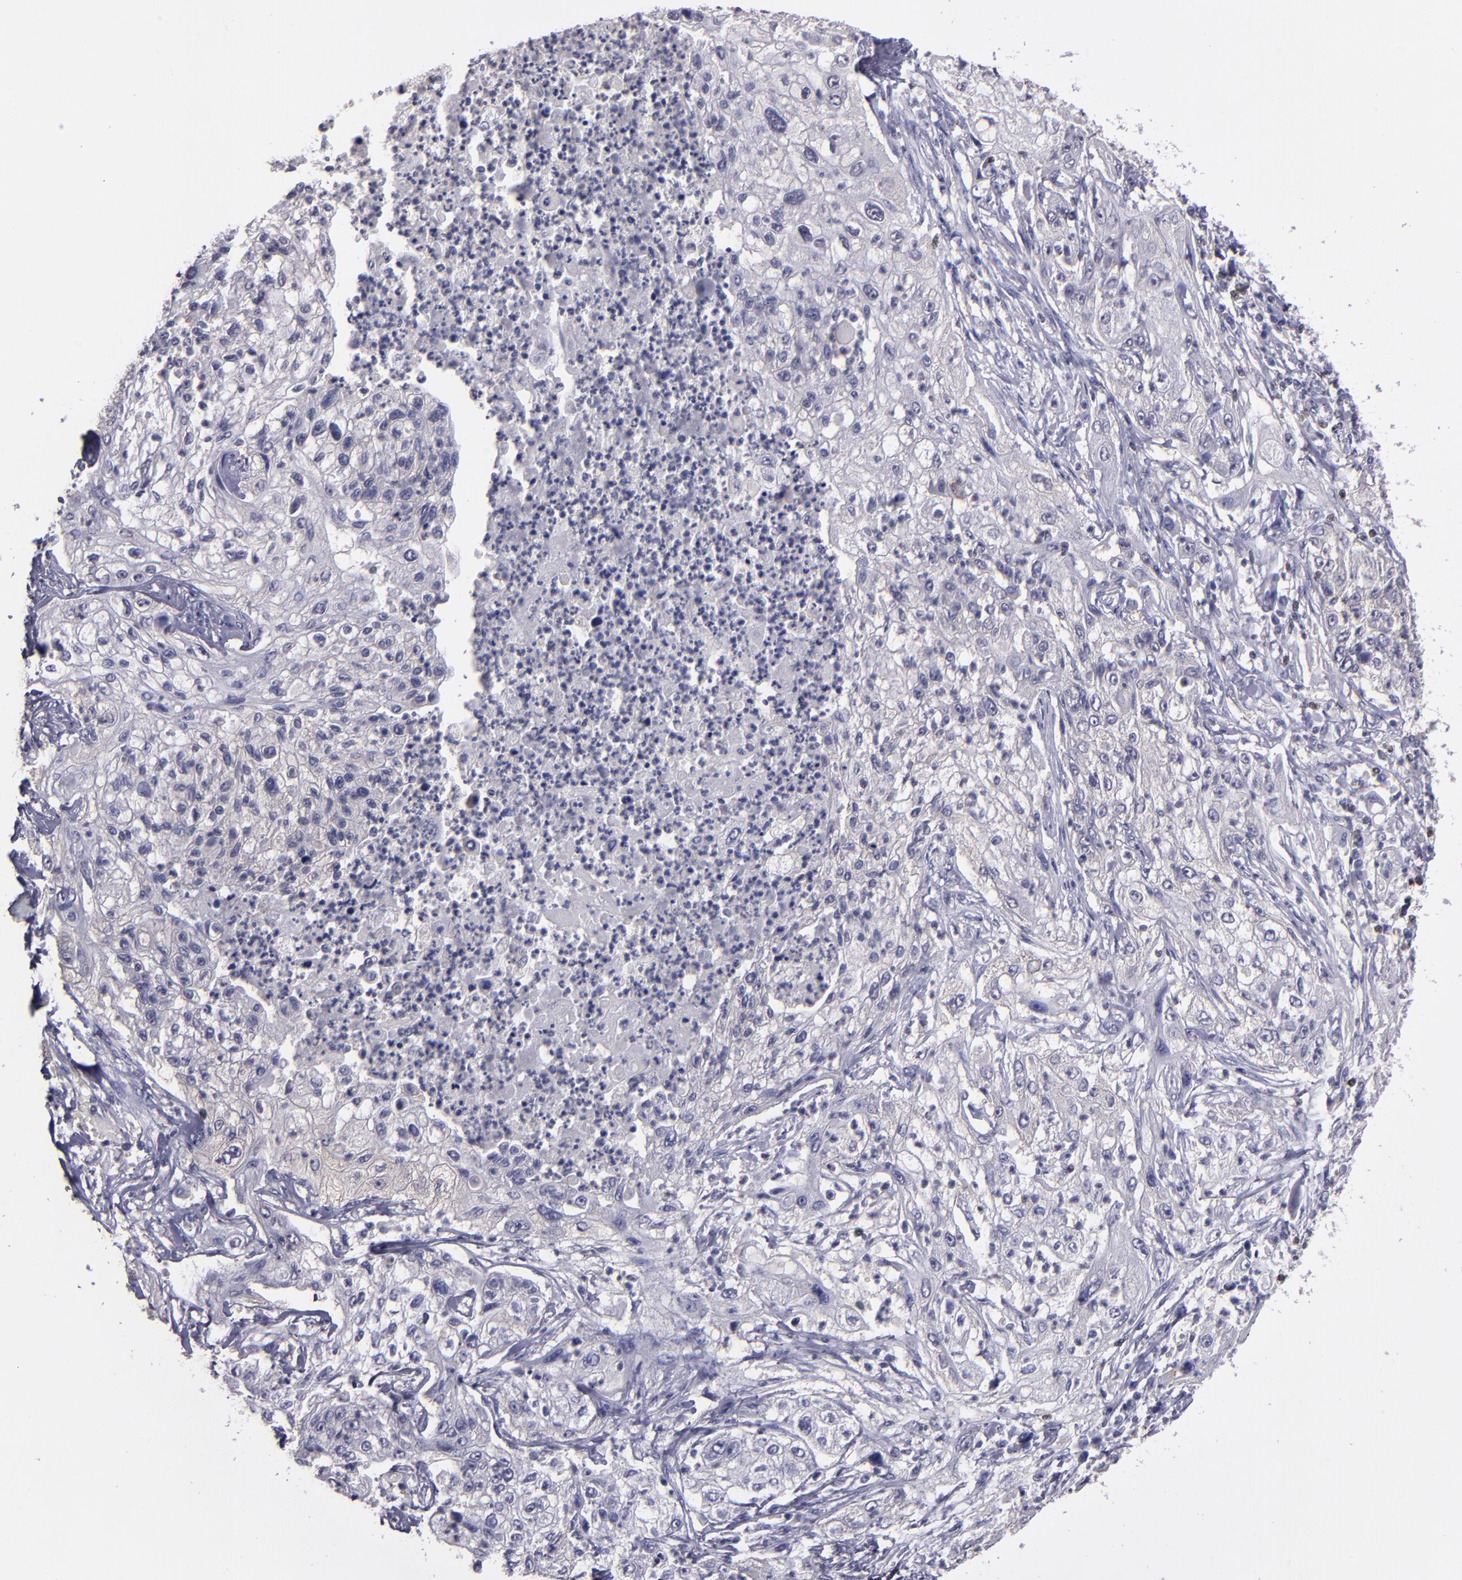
{"staining": {"intensity": "negative", "quantity": "none", "location": "none"}, "tissue": "lung cancer", "cell_type": "Tumor cells", "image_type": "cancer", "snomed": [{"axis": "morphology", "description": "Inflammation, NOS"}, {"axis": "morphology", "description": "Squamous cell carcinoma, NOS"}, {"axis": "topography", "description": "Lymph node"}, {"axis": "topography", "description": "Soft tissue"}, {"axis": "topography", "description": "Lung"}], "caption": "The photomicrograph exhibits no significant positivity in tumor cells of lung cancer.", "gene": "CEBPE", "patient": {"sex": "male", "age": 66}}